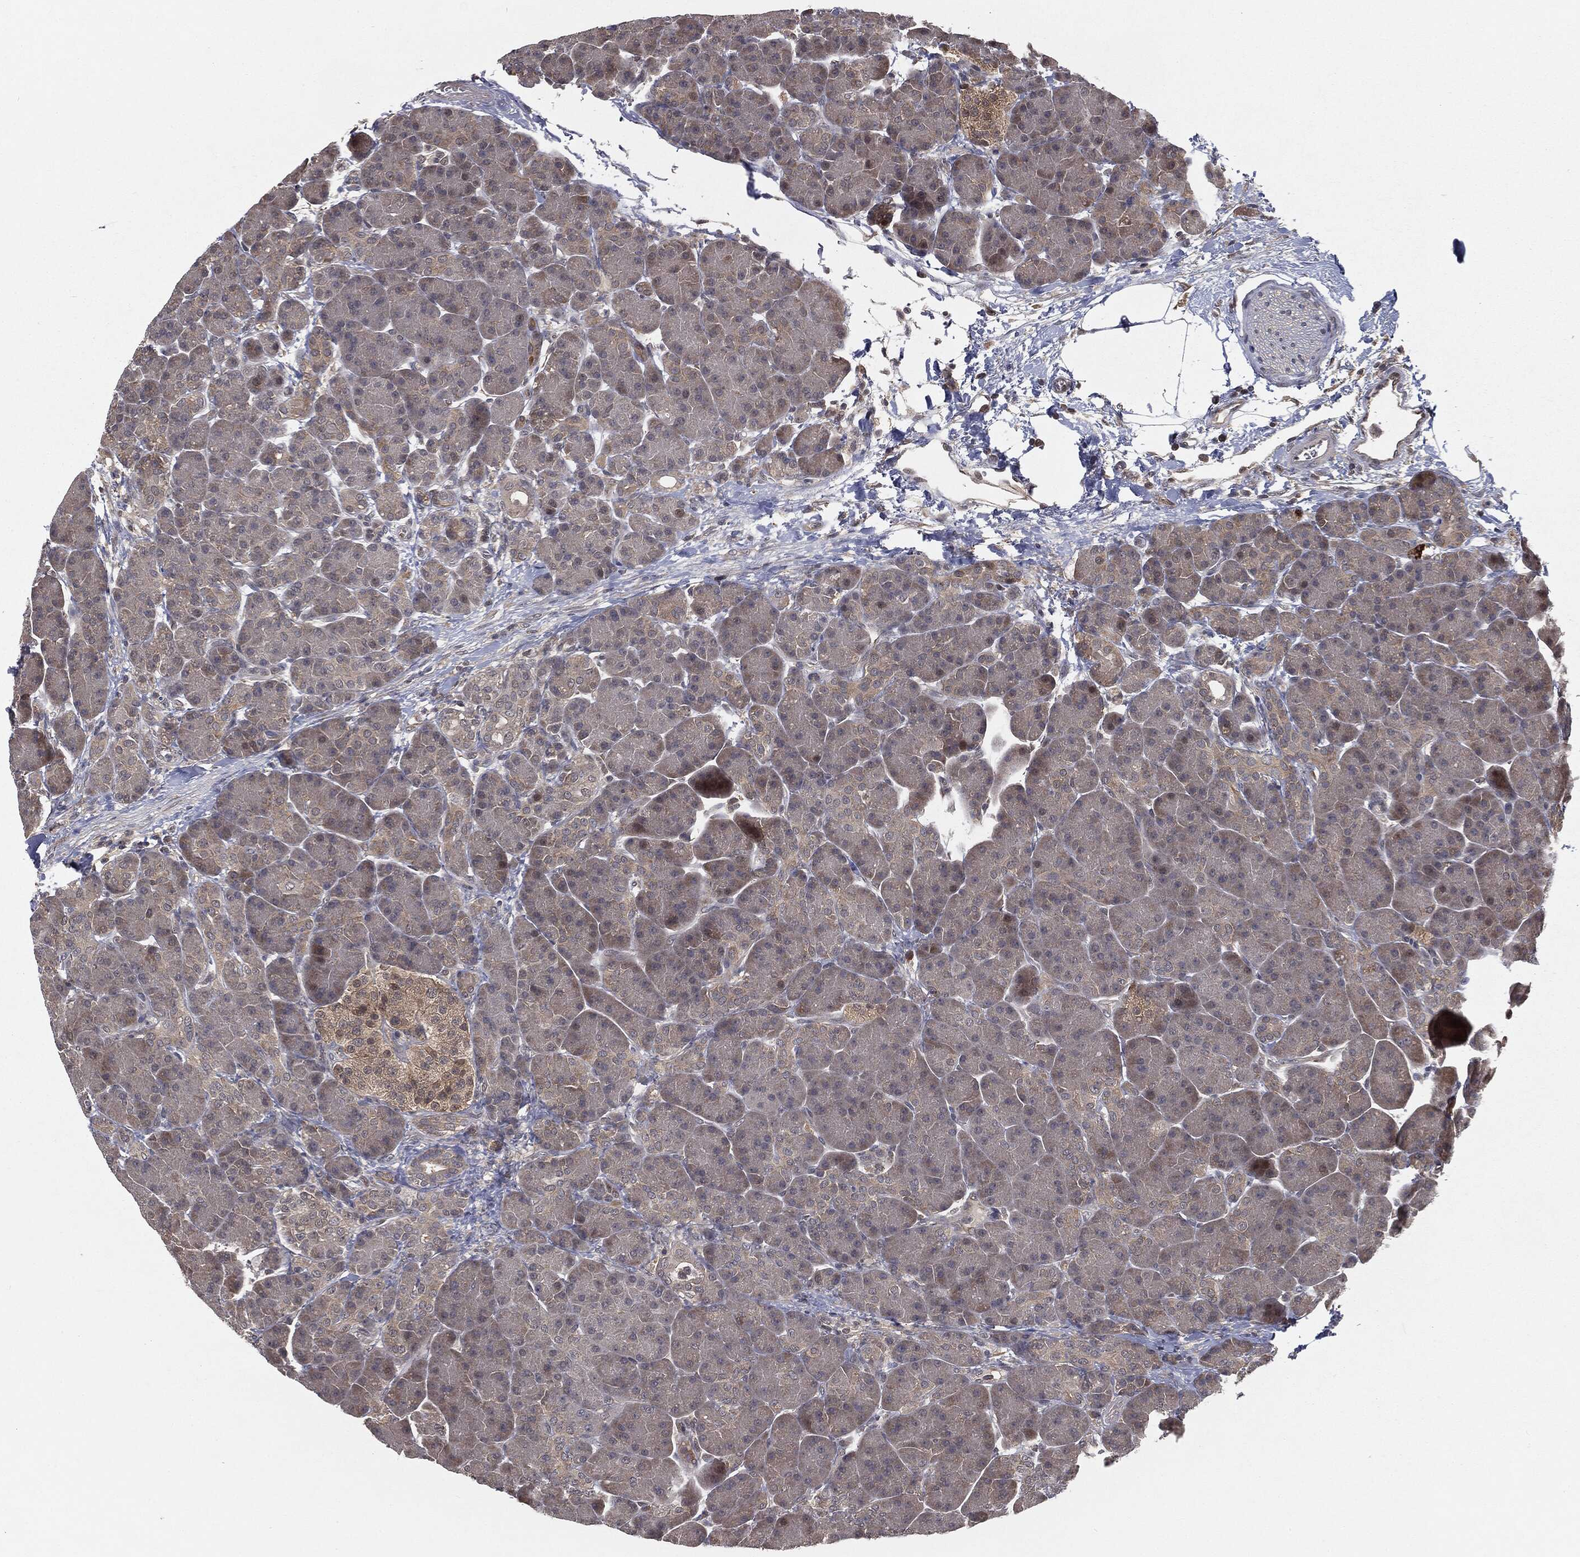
{"staining": {"intensity": "weak", "quantity": "25%-75%", "location": "cytoplasmic/membranous"}, "tissue": "pancreas", "cell_type": "Exocrine glandular cells", "image_type": "normal", "snomed": [{"axis": "morphology", "description": "Normal tissue, NOS"}, {"axis": "topography", "description": "Pancreas"}], "caption": "Human pancreas stained for a protein (brown) displays weak cytoplasmic/membranous positive expression in approximately 25%-75% of exocrine glandular cells.", "gene": "FBXO7", "patient": {"sex": "female", "age": 63}}